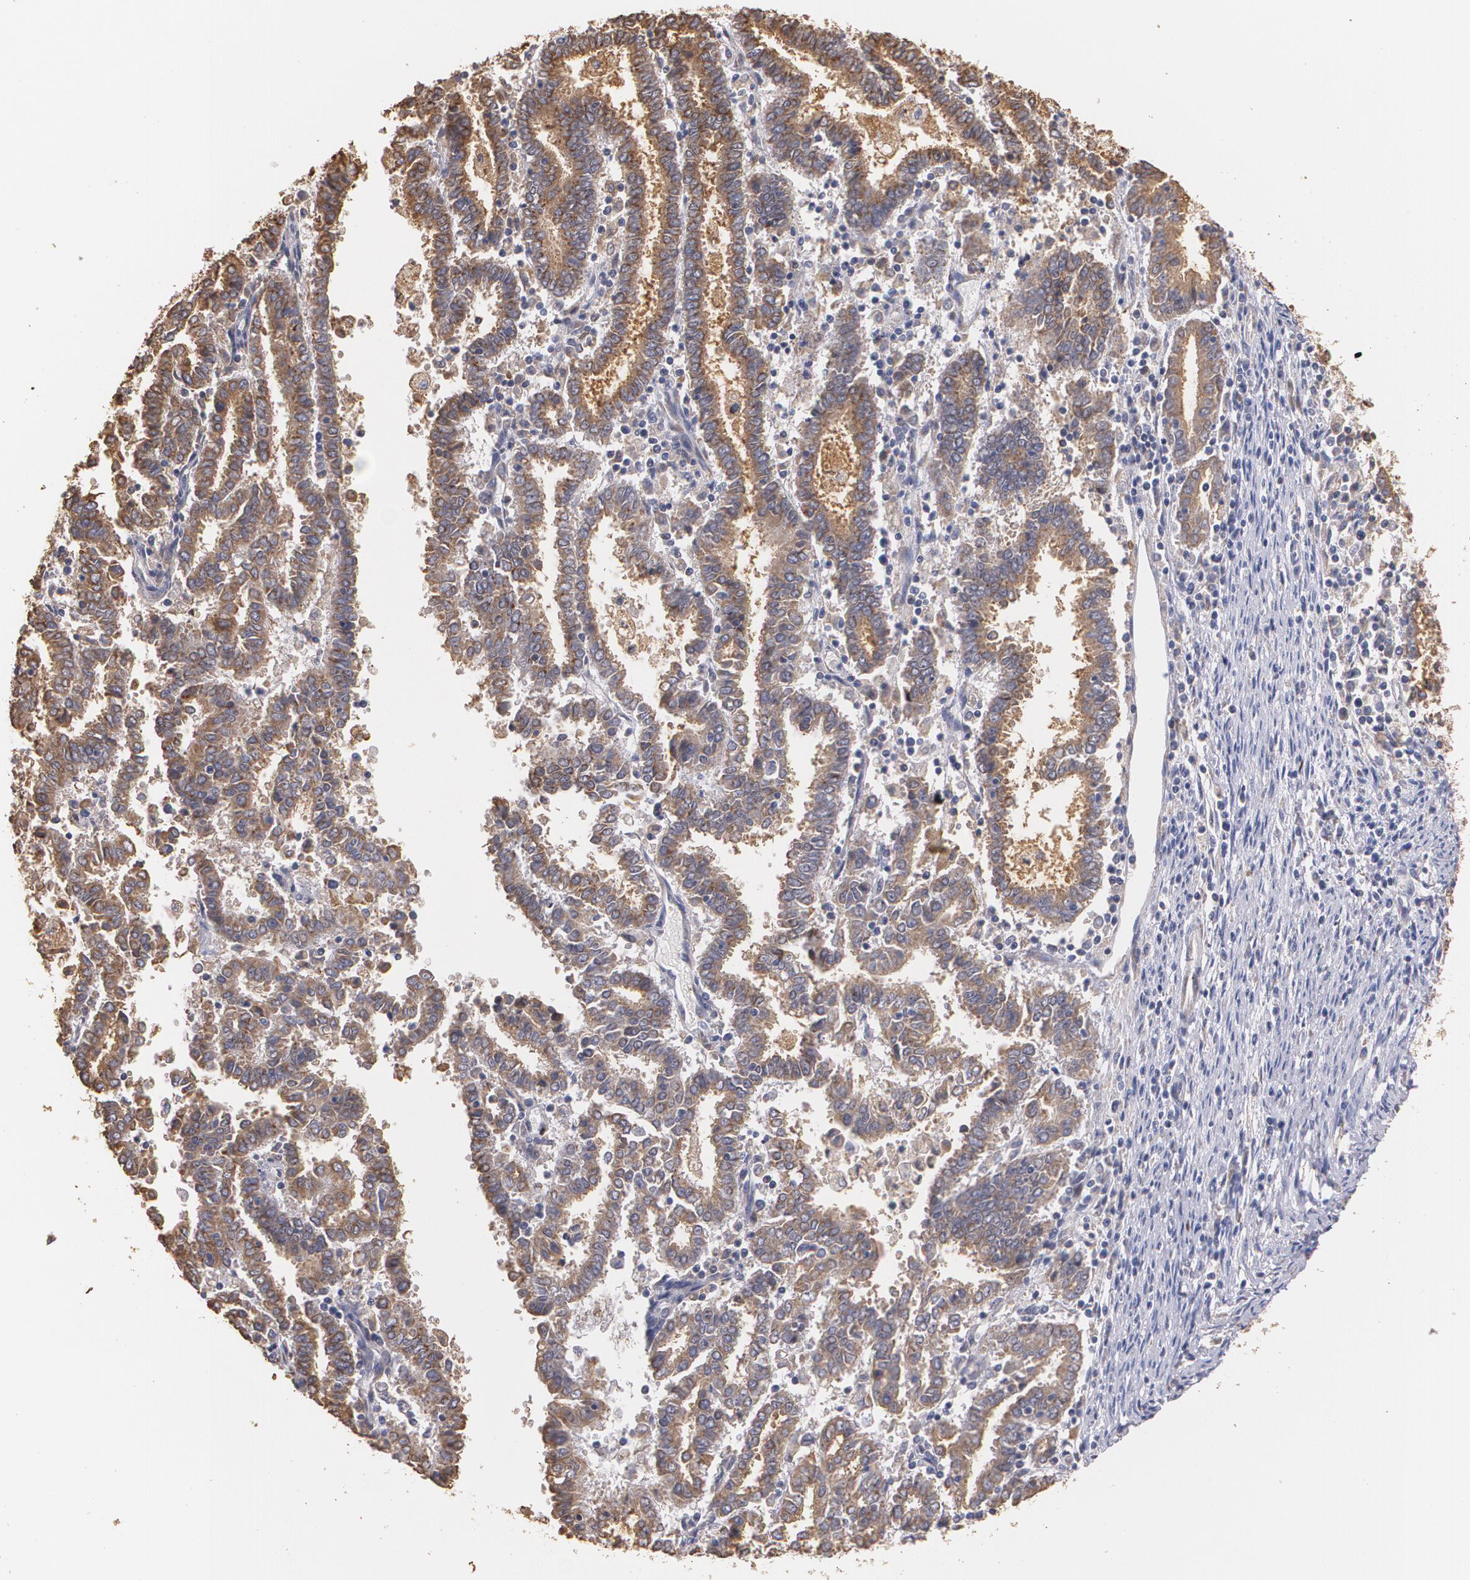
{"staining": {"intensity": "moderate", "quantity": ">75%", "location": "cytoplasmic/membranous"}, "tissue": "endometrial cancer", "cell_type": "Tumor cells", "image_type": "cancer", "snomed": [{"axis": "morphology", "description": "Adenocarcinoma, NOS"}, {"axis": "topography", "description": "Uterus"}], "caption": "Human adenocarcinoma (endometrial) stained with a brown dye exhibits moderate cytoplasmic/membranous positive positivity in about >75% of tumor cells.", "gene": "ATF3", "patient": {"sex": "female", "age": 83}}